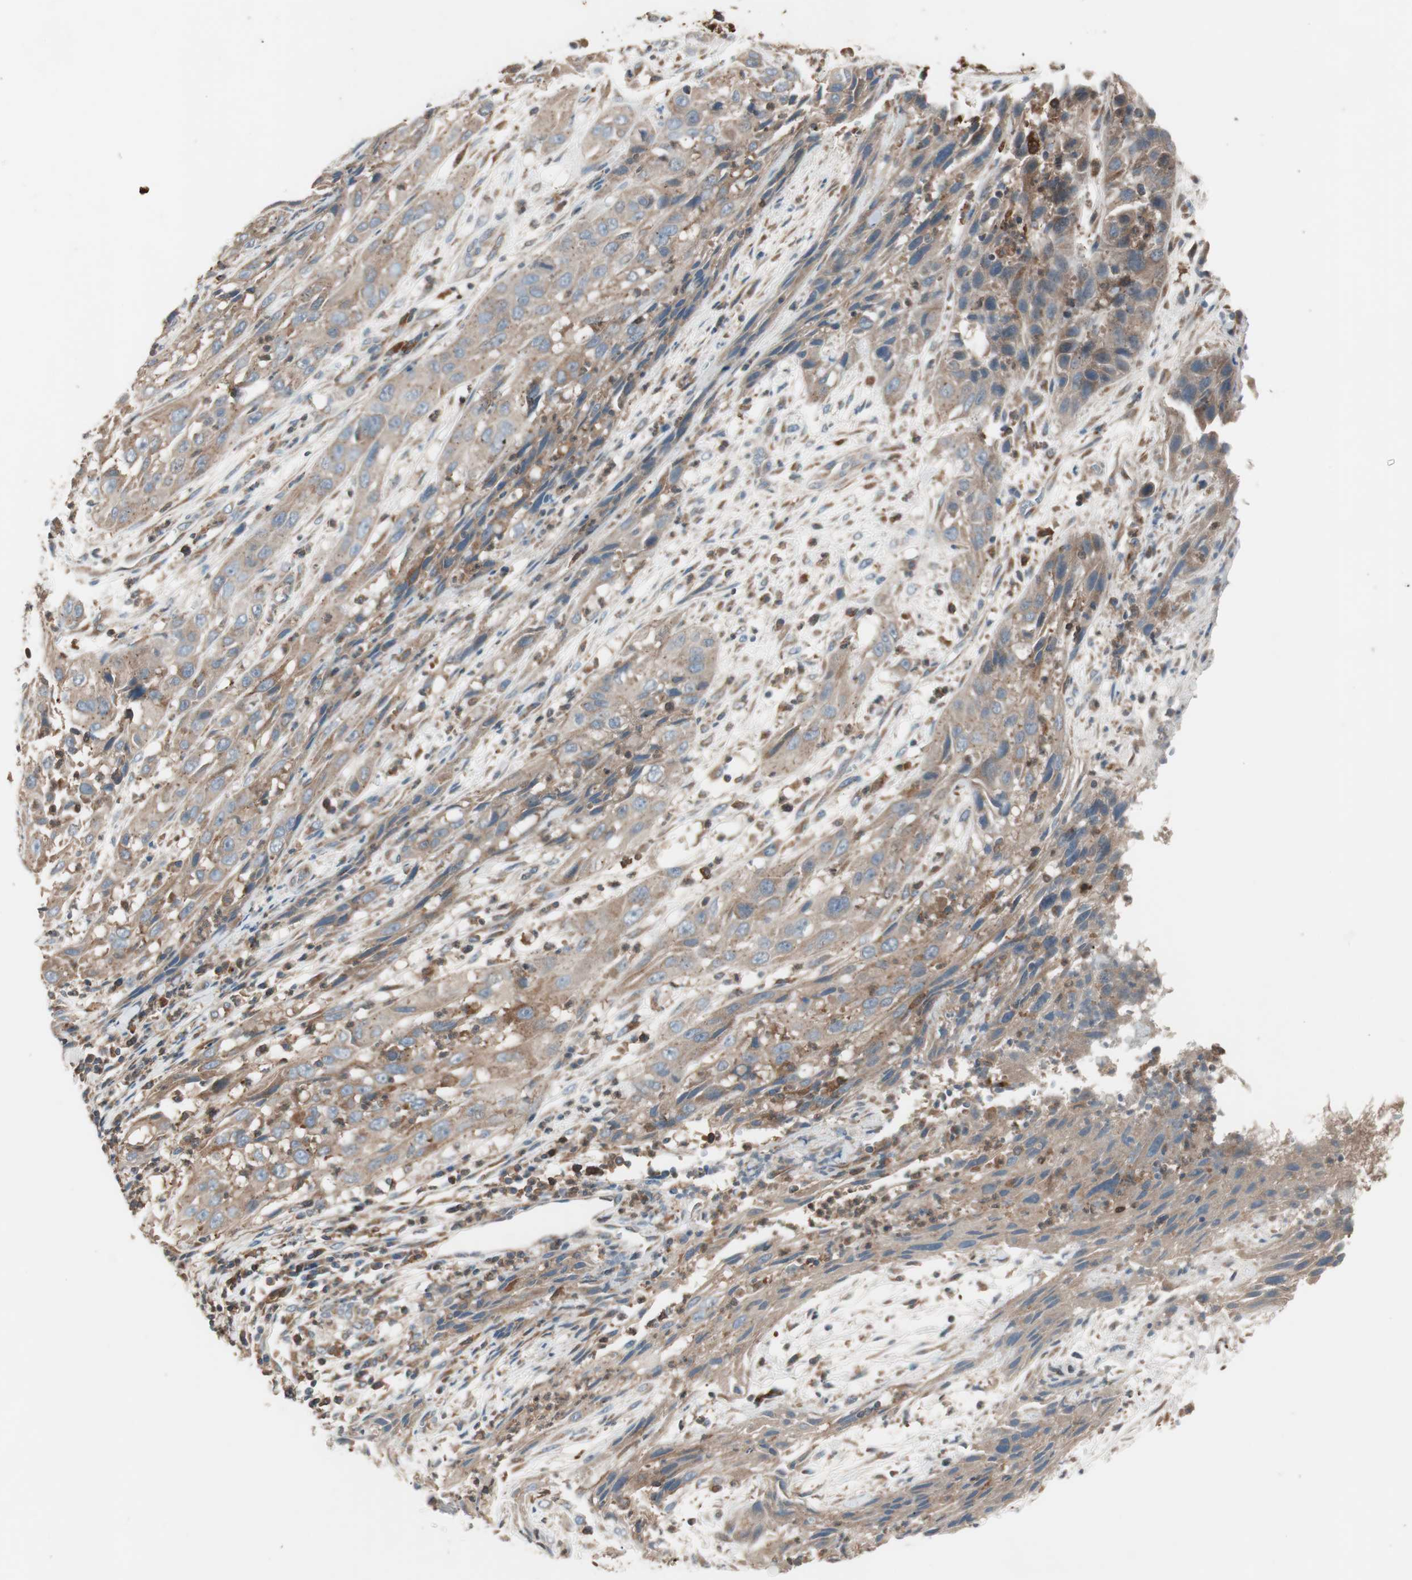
{"staining": {"intensity": "moderate", "quantity": ">75%", "location": "cytoplasmic/membranous"}, "tissue": "cervical cancer", "cell_type": "Tumor cells", "image_type": "cancer", "snomed": [{"axis": "morphology", "description": "Squamous cell carcinoma, NOS"}, {"axis": "topography", "description": "Cervix"}], "caption": "About >75% of tumor cells in cervical cancer display moderate cytoplasmic/membranous protein positivity as visualized by brown immunohistochemical staining.", "gene": "STAB1", "patient": {"sex": "female", "age": 32}}